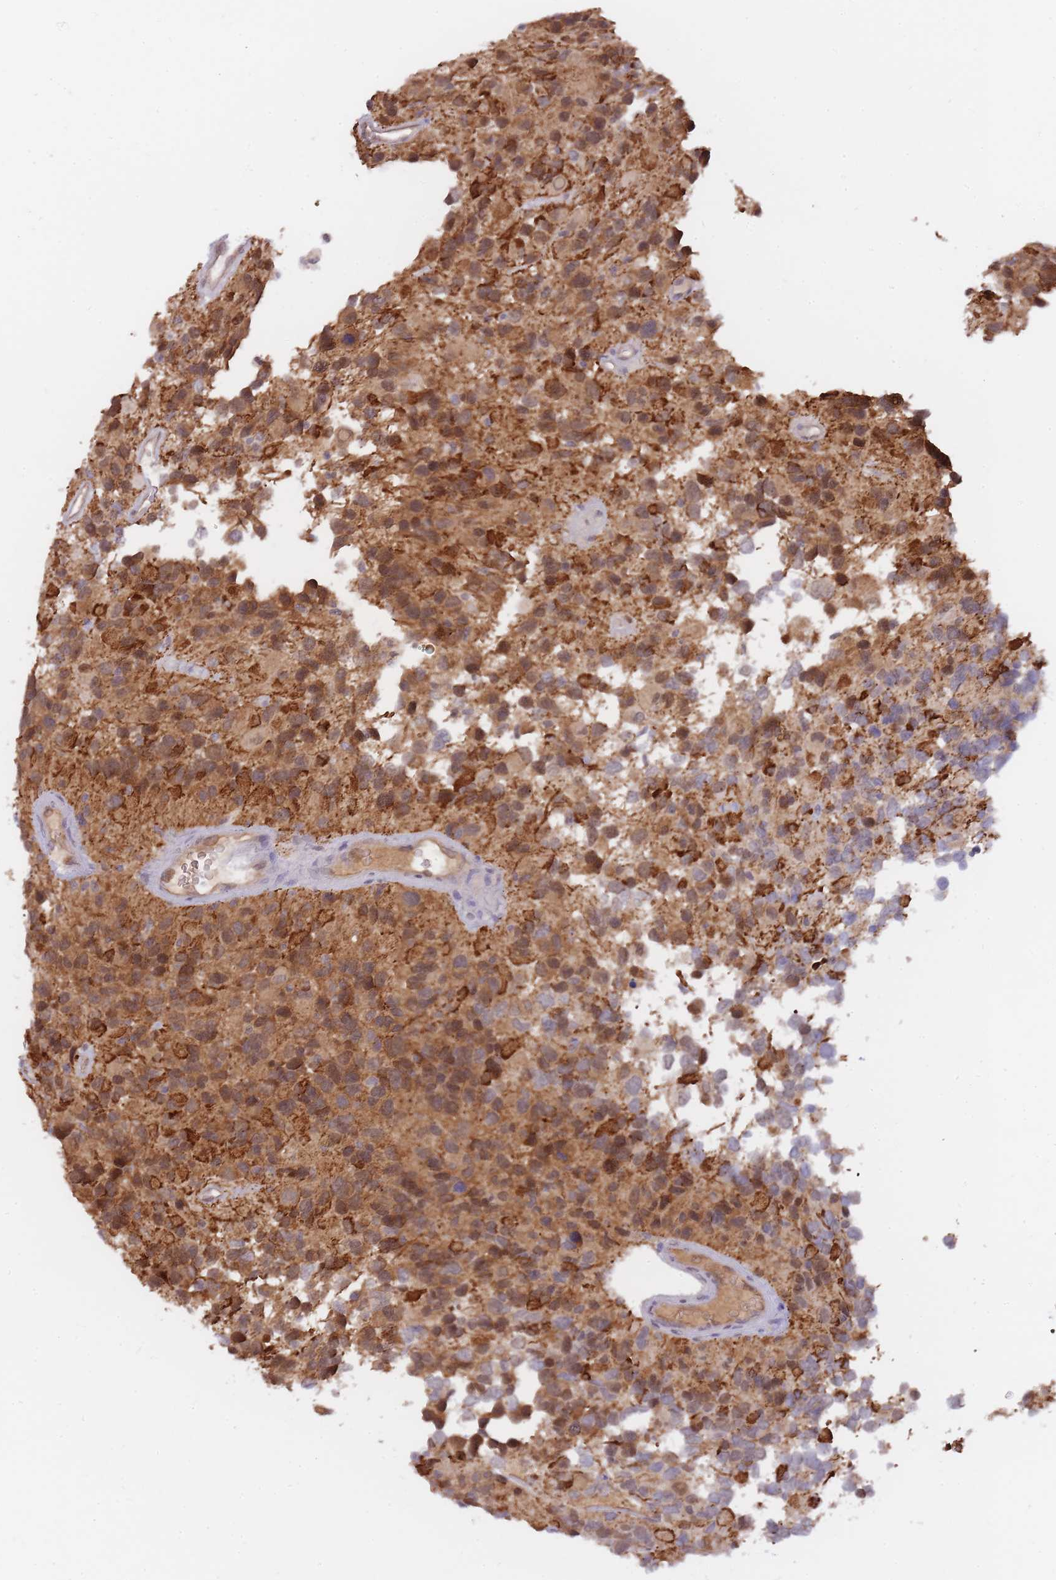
{"staining": {"intensity": "moderate", "quantity": ">75%", "location": "cytoplasmic/membranous,nuclear"}, "tissue": "glioma", "cell_type": "Tumor cells", "image_type": "cancer", "snomed": [{"axis": "morphology", "description": "Glioma, malignant, High grade"}, {"axis": "topography", "description": "Brain"}], "caption": "Protein analysis of glioma tissue exhibits moderate cytoplasmic/membranous and nuclear positivity in approximately >75% of tumor cells. (Stains: DAB (3,3'-diaminobenzidine) in brown, nuclei in blue, Microscopy: brightfield microscopy at high magnification).", "gene": "NSFL1C", "patient": {"sex": "male", "age": 77}}